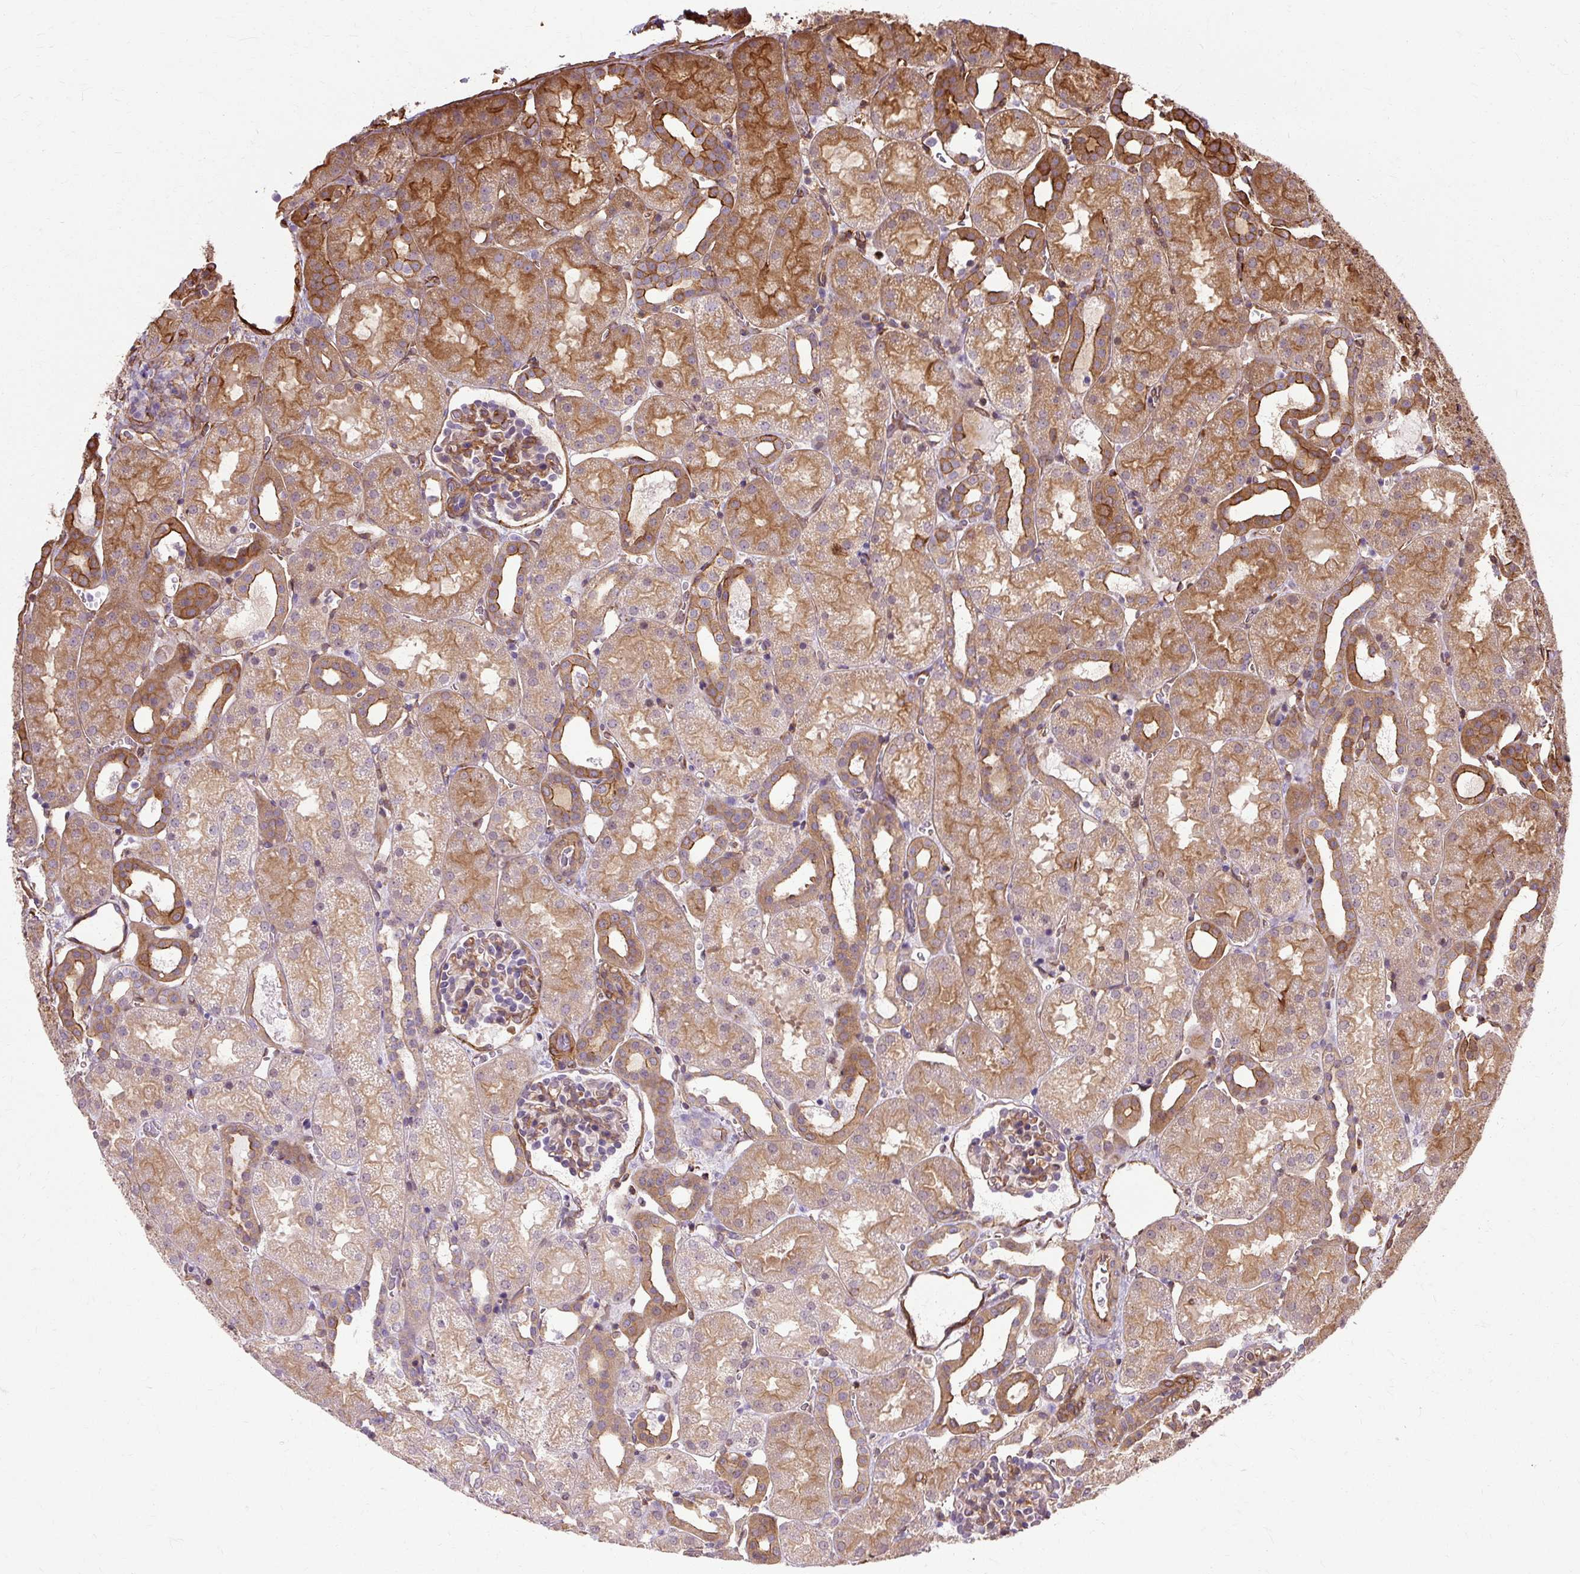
{"staining": {"intensity": "moderate", "quantity": "25%-75%", "location": "cytoplasmic/membranous"}, "tissue": "kidney", "cell_type": "Cells in glomeruli", "image_type": "normal", "snomed": [{"axis": "morphology", "description": "Normal tissue, NOS"}, {"axis": "topography", "description": "Kidney"}], "caption": "This is an image of immunohistochemistry (IHC) staining of normal kidney, which shows moderate expression in the cytoplasmic/membranous of cells in glomeruli.", "gene": "CNN3", "patient": {"sex": "male", "age": 2}}